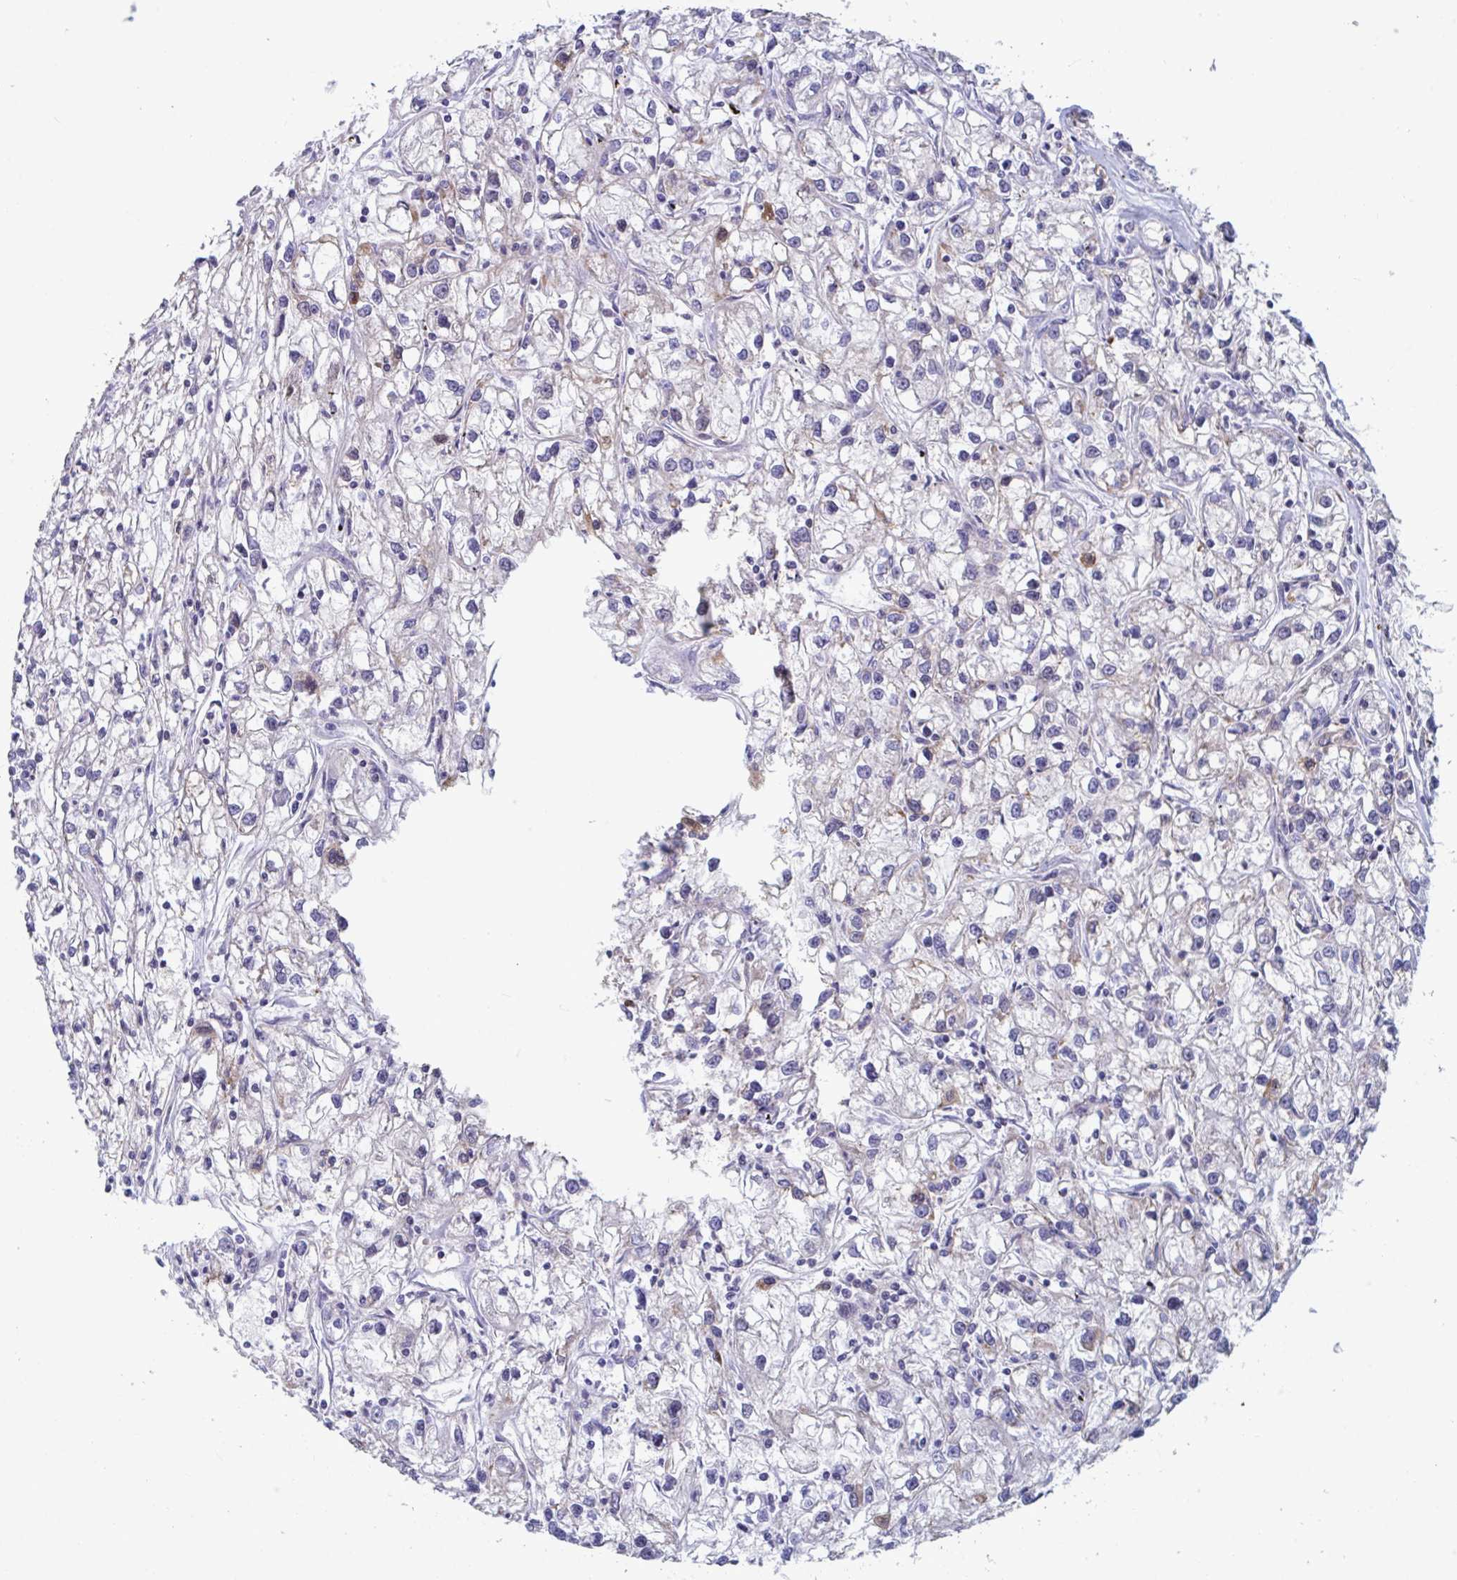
{"staining": {"intensity": "weak", "quantity": "25%-75%", "location": "cytoplasmic/membranous"}, "tissue": "renal cancer", "cell_type": "Tumor cells", "image_type": "cancer", "snomed": [{"axis": "morphology", "description": "Adenocarcinoma, NOS"}, {"axis": "topography", "description": "Kidney"}], "caption": "Renal adenocarcinoma tissue displays weak cytoplasmic/membranous expression in about 25%-75% of tumor cells", "gene": "BCAT2", "patient": {"sex": "female", "age": 59}}